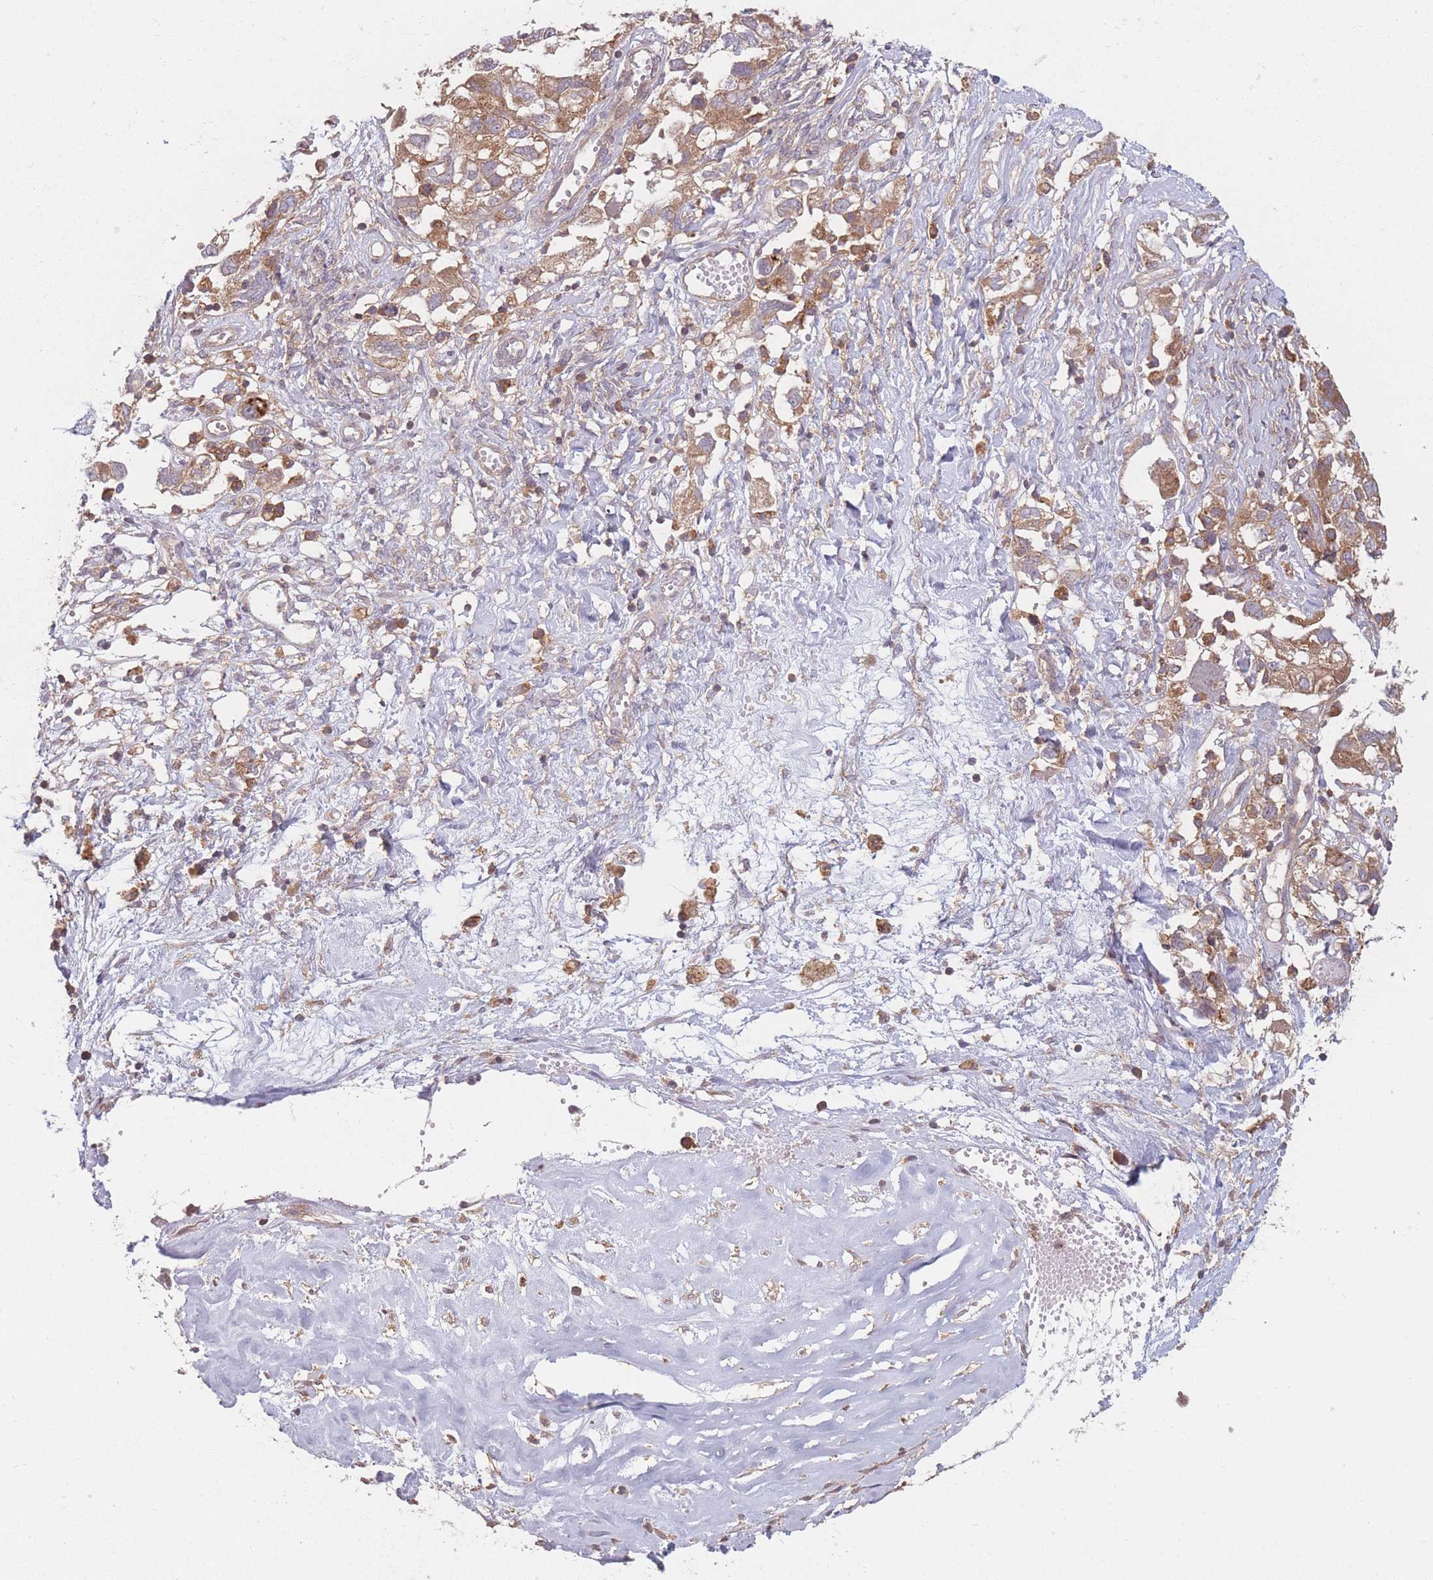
{"staining": {"intensity": "moderate", "quantity": ">75%", "location": "cytoplasmic/membranous"}, "tissue": "ovarian cancer", "cell_type": "Tumor cells", "image_type": "cancer", "snomed": [{"axis": "morphology", "description": "Carcinoma, NOS"}, {"axis": "morphology", "description": "Cystadenocarcinoma, serous, NOS"}, {"axis": "topography", "description": "Ovary"}], "caption": "The micrograph reveals a brown stain indicating the presence of a protein in the cytoplasmic/membranous of tumor cells in serous cystadenocarcinoma (ovarian). (Stains: DAB in brown, nuclei in blue, Microscopy: brightfield microscopy at high magnification).", "gene": "WASHC2A", "patient": {"sex": "female", "age": 69}}